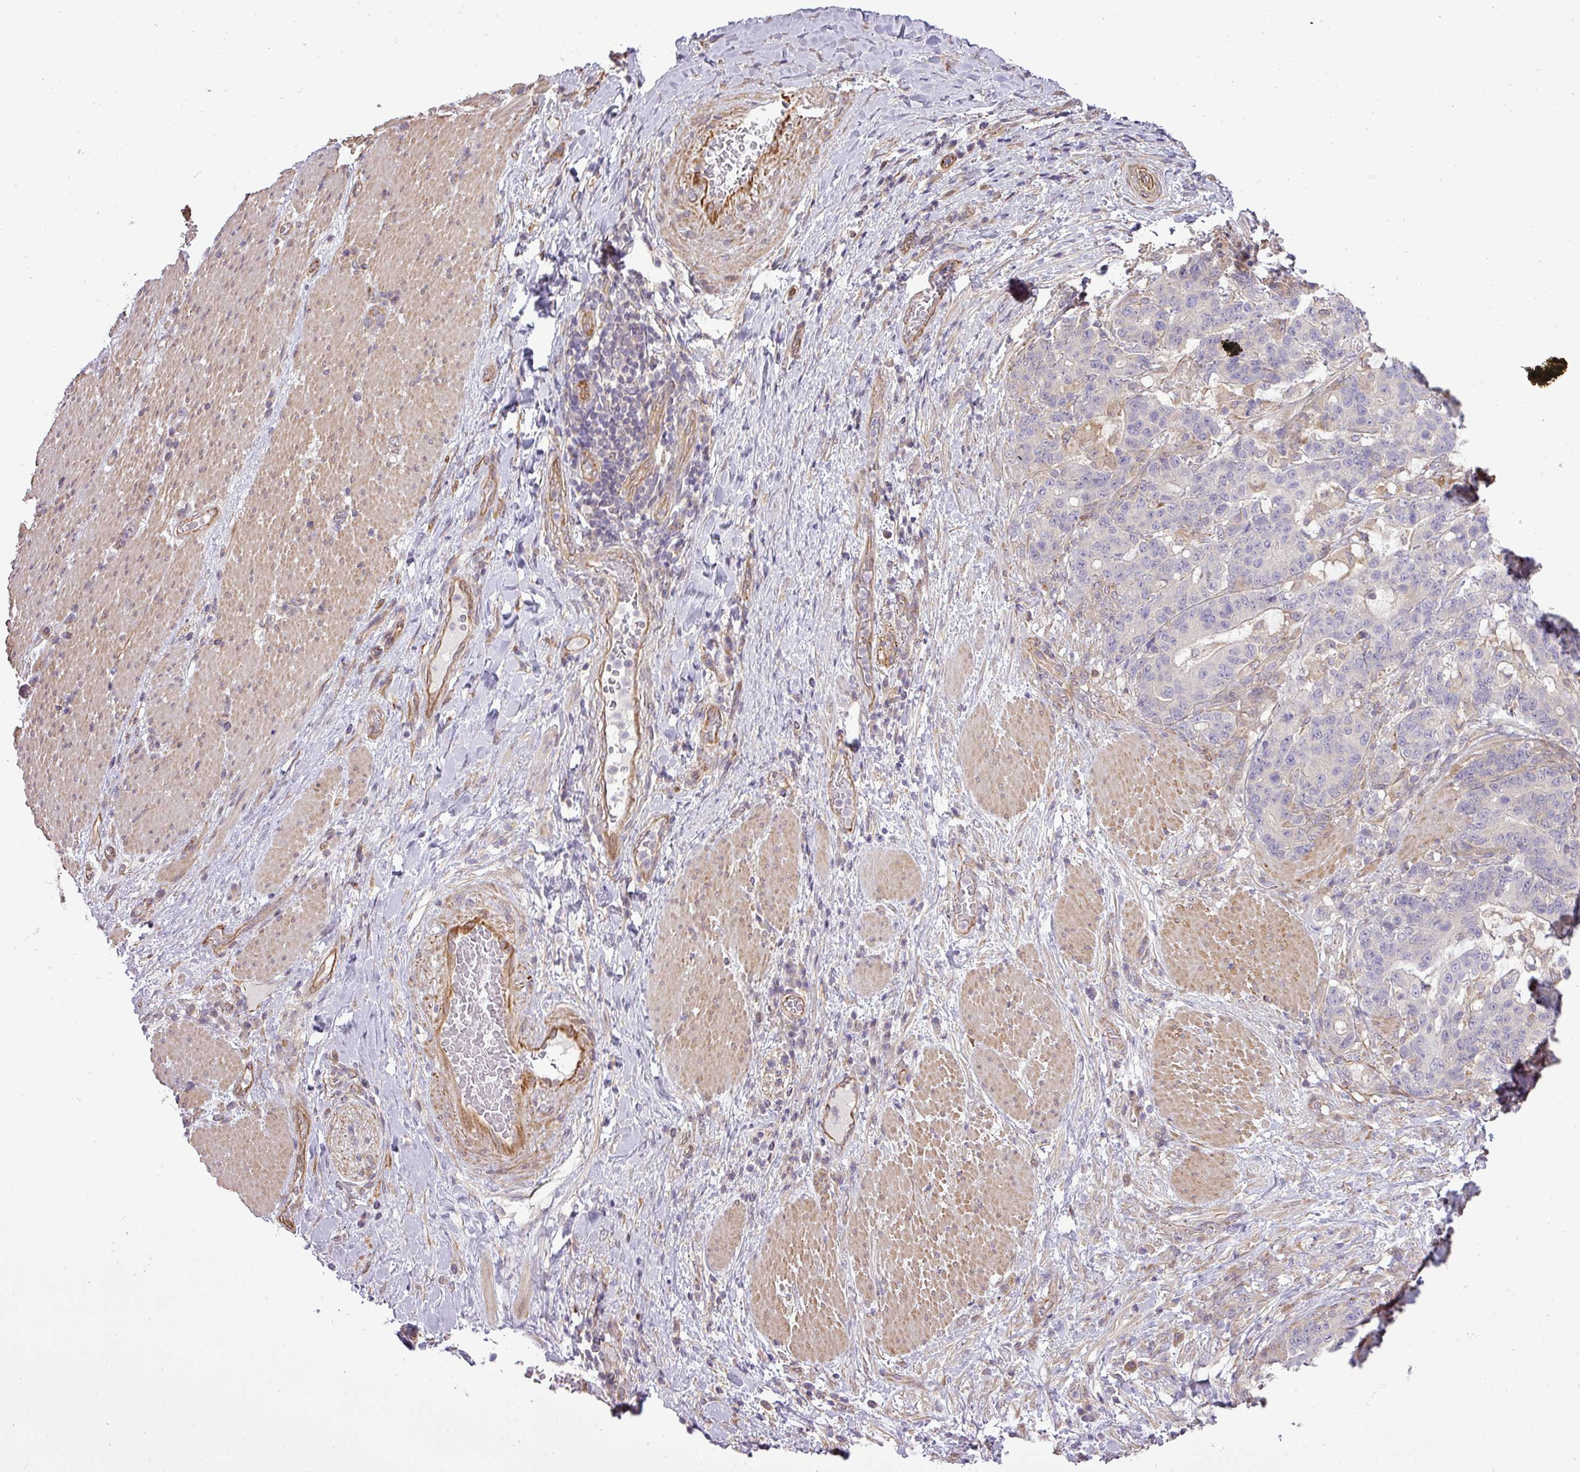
{"staining": {"intensity": "weak", "quantity": "<25%", "location": "cytoplasmic/membranous"}, "tissue": "stomach cancer", "cell_type": "Tumor cells", "image_type": "cancer", "snomed": [{"axis": "morphology", "description": "Normal tissue, NOS"}, {"axis": "morphology", "description": "Adenocarcinoma, NOS"}, {"axis": "topography", "description": "Stomach"}], "caption": "A high-resolution micrograph shows IHC staining of stomach cancer, which demonstrates no significant positivity in tumor cells.", "gene": "PDRG1", "patient": {"sex": "female", "age": 64}}